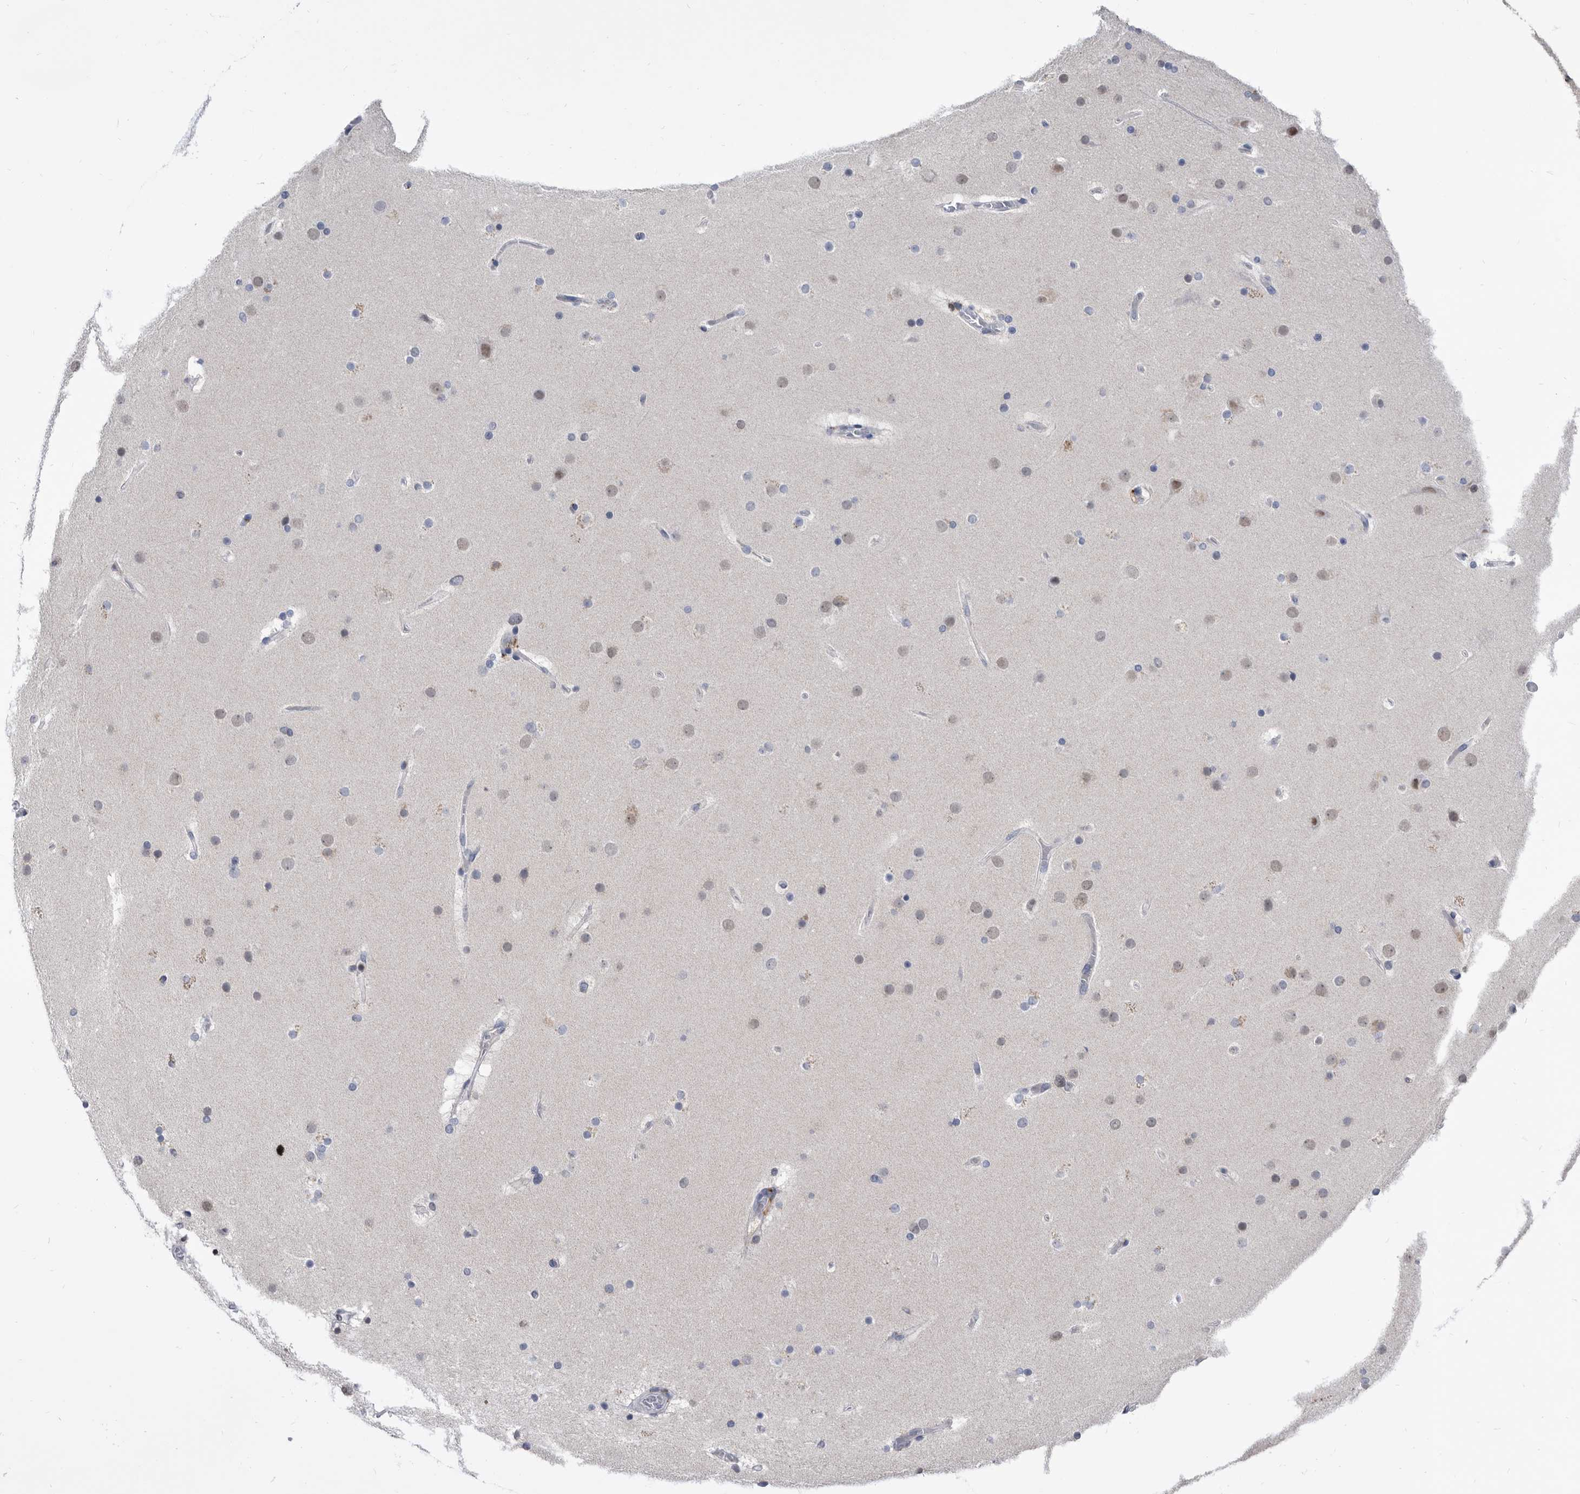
{"staining": {"intensity": "negative", "quantity": "none", "location": "none"}, "tissue": "cerebral cortex", "cell_type": "Endothelial cells", "image_type": "normal", "snomed": [{"axis": "morphology", "description": "Normal tissue, NOS"}, {"axis": "topography", "description": "Cerebral cortex"}], "caption": "There is no significant positivity in endothelial cells of cerebral cortex. (Immunohistochemistry (ihc), brightfield microscopy, high magnification).", "gene": "TSTD1", "patient": {"sex": "male", "age": 57}}